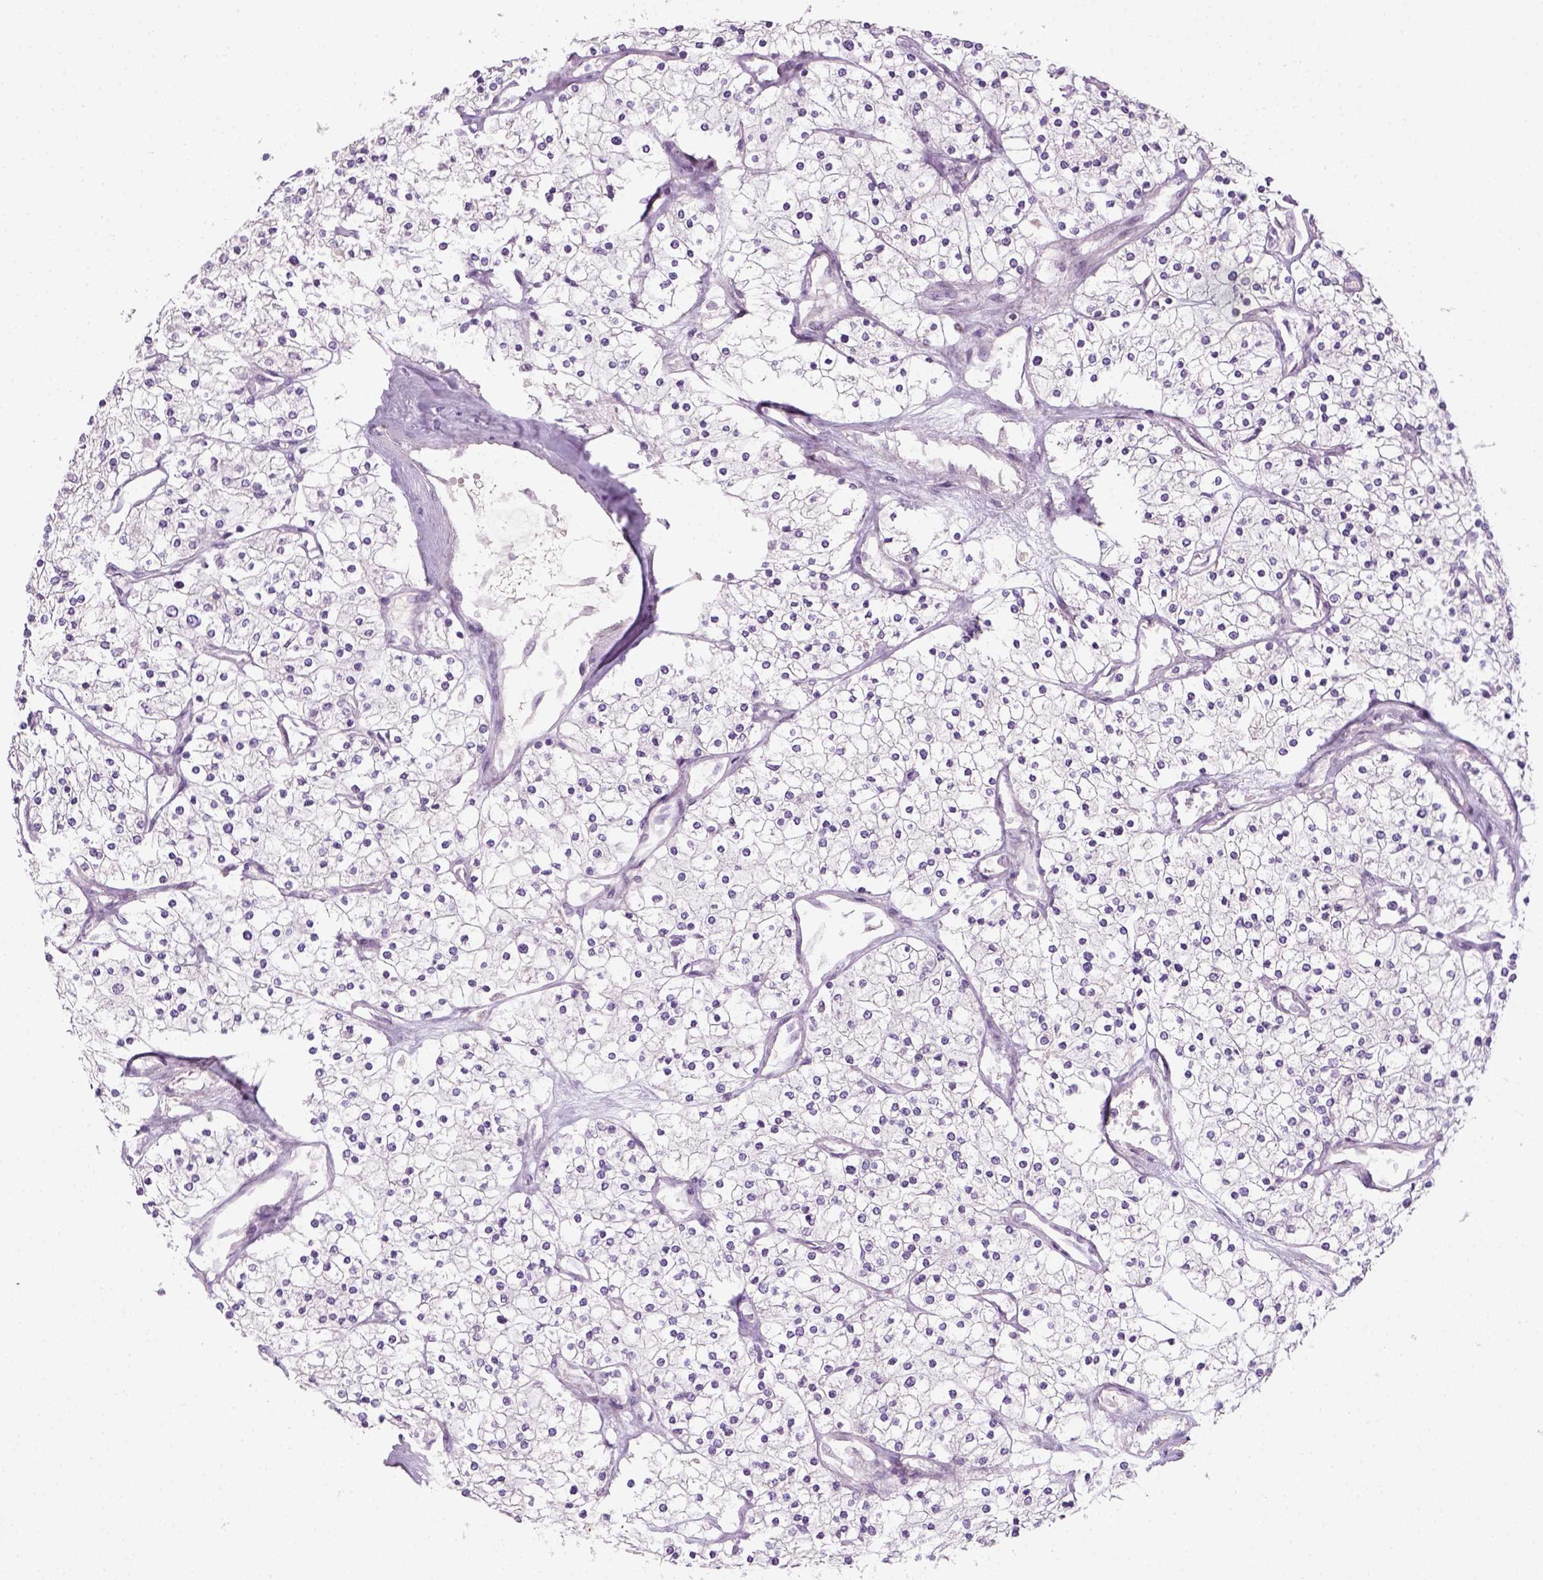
{"staining": {"intensity": "negative", "quantity": "none", "location": "none"}, "tissue": "renal cancer", "cell_type": "Tumor cells", "image_type": "cancer", "snomed": [{"axis": "morphology", "description": "Adenocarcinoma, NOS"}, {"axis": "topography", "description": "Kidney"}], "caption": "This is a micrograph of immunohistochemistry staining of renal cancer, which shows no positivity in tumor cells.", "gene": "GFI1B", "patient": {"sex": "male", "age": 80}}